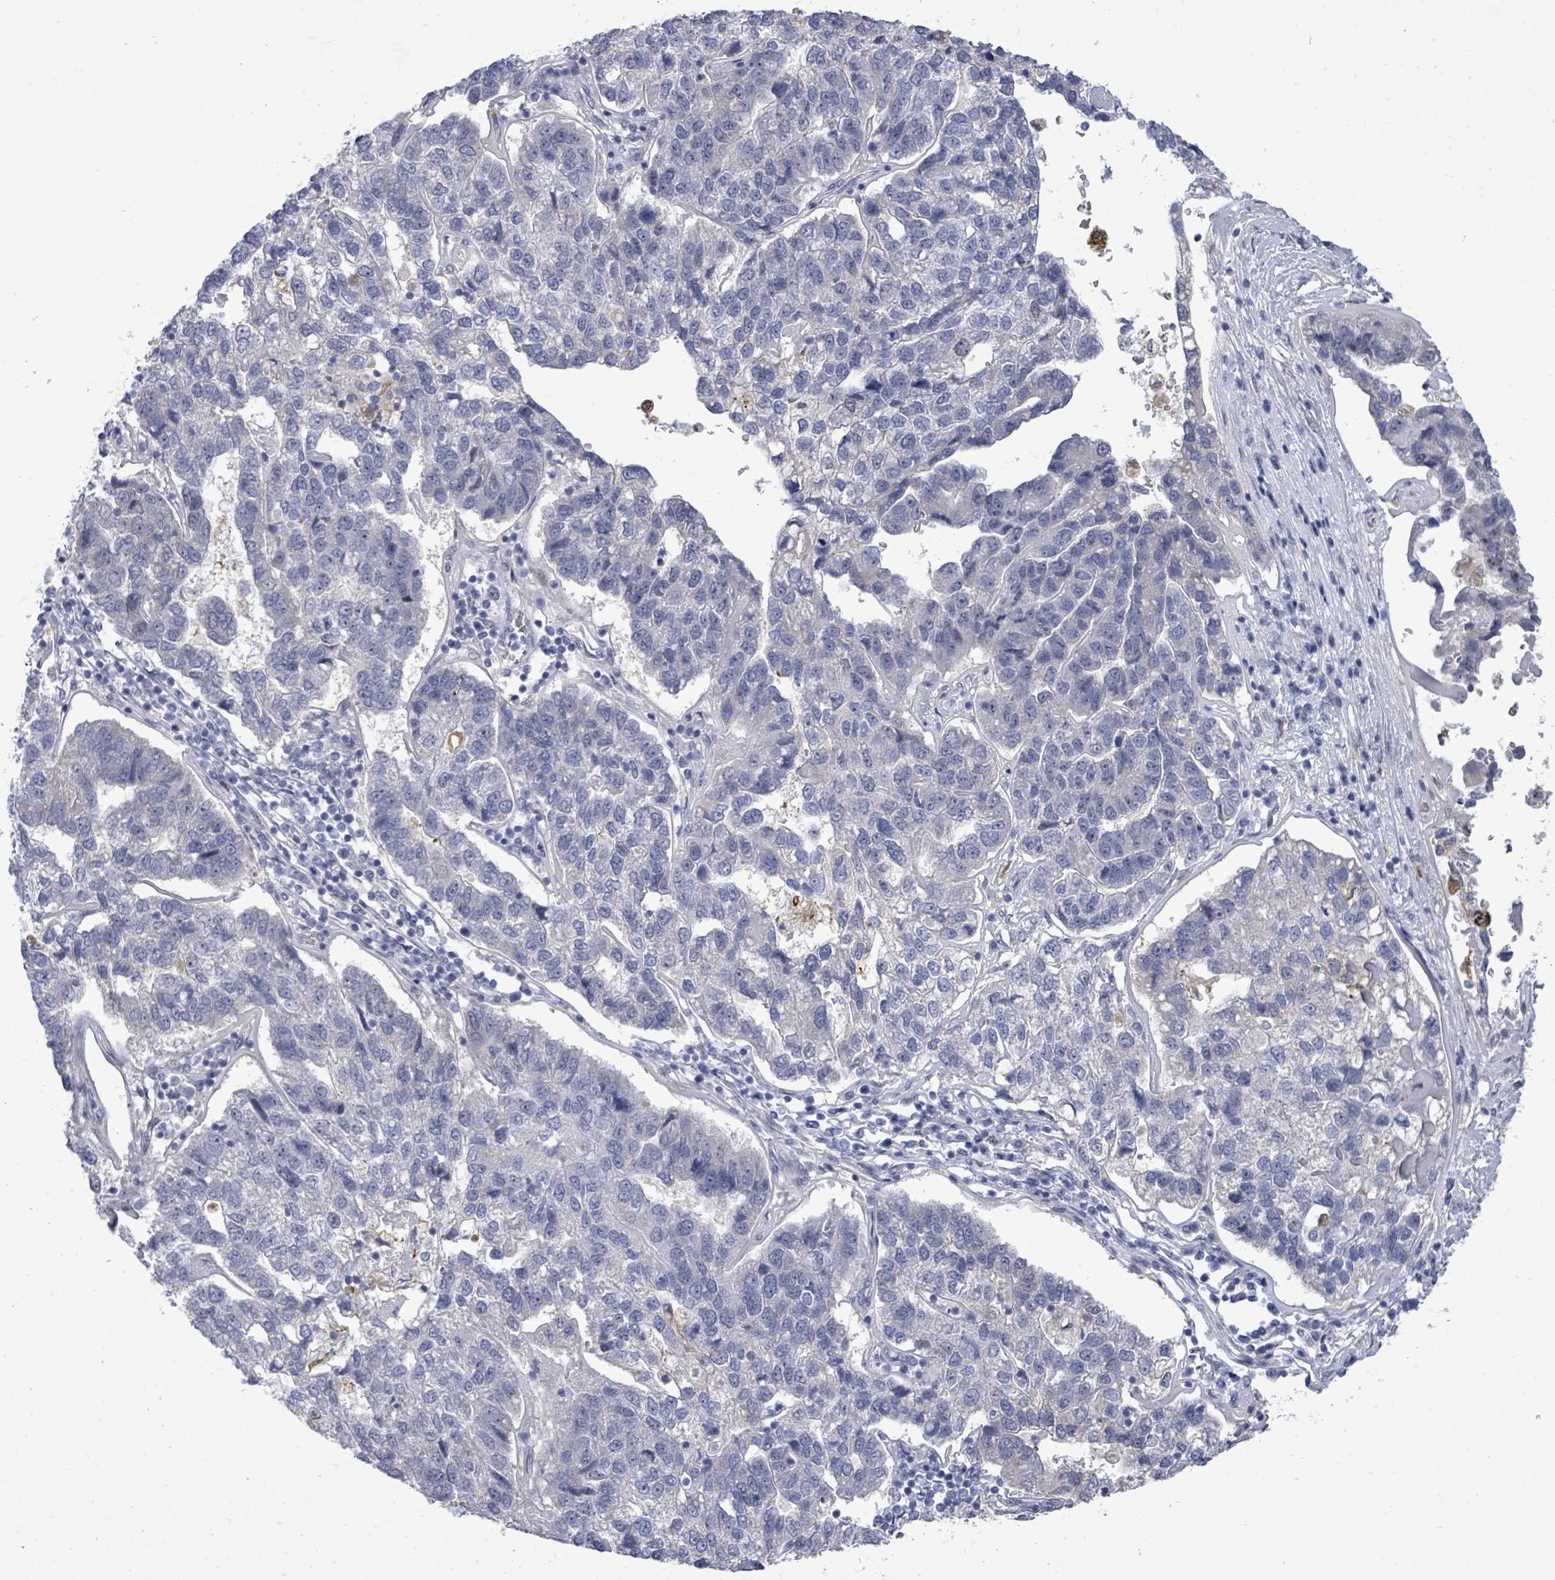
{"staining": {"intensity": "negative", "quantity": "none", "location": "none"}, "tissue": "pancreatic cancer", "cell_type": "Tumor cells", "image_type": "cancer", "snomed": [{"axis": "morphology", "description": "Adenocarcinoma, NOS"}, {"axis": "topography", "description": "Pancreas"}], "caption": "Tumor cells are negative for brown protein staining in pancreatic cancer.", "gene": "CT45A5", "patient": {"sex": "female", "age": 61}}